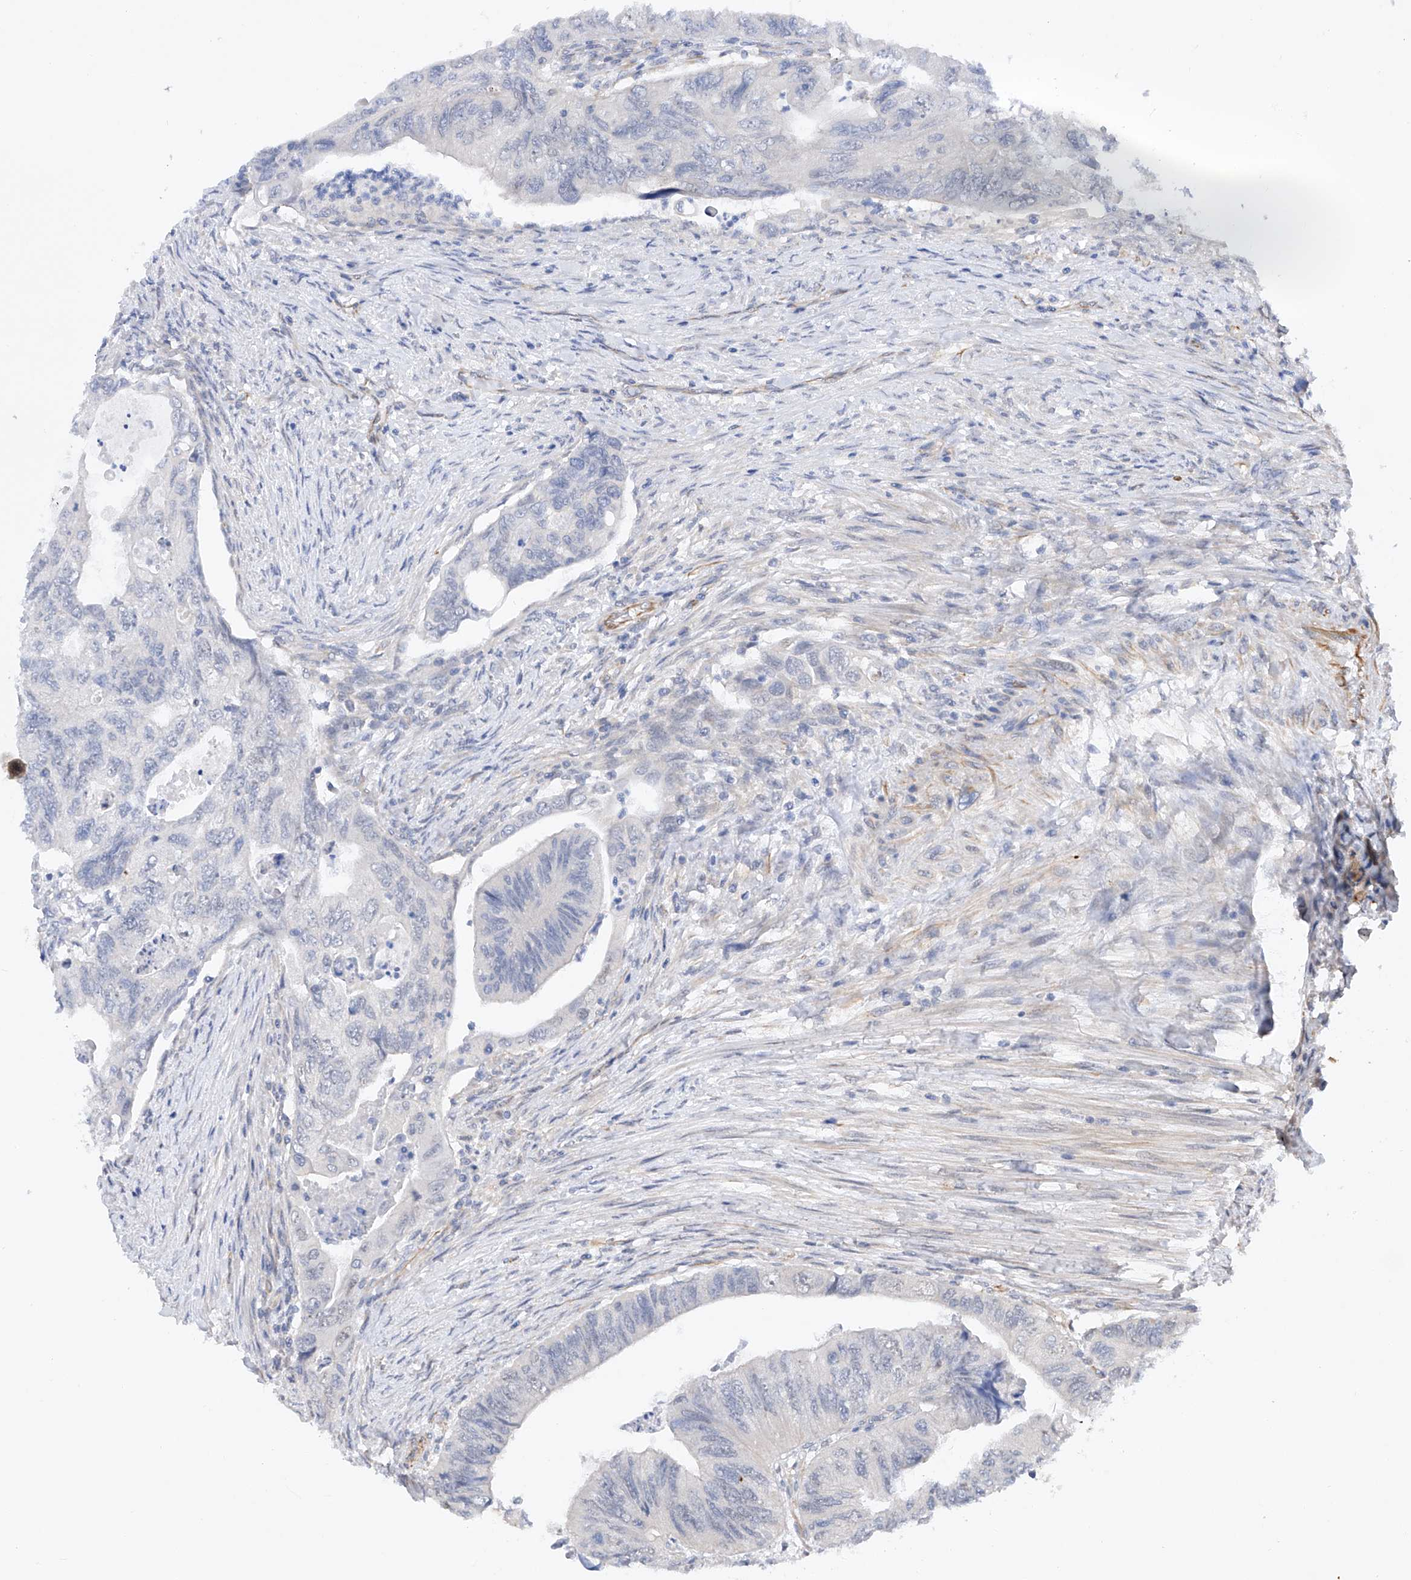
{"staining": {"intensity": "negative", "quantity": "none", "location": "none"}, "tissue": "colorectal cancer", "cell_type": "Tumor cells", "image_type": "cancer", "snomed": [{"axis": "morphology", "description": "Adenocarcinoma, NOS"}, {"axis": "topography", "description": "Rectum"}], "caption": "This is a histopathology image of immunohistochemistry staining of colorectal cancer, which shows no expression in tumor cells.", "gene": "AMD1", "patient": {"sex": "male", "age": 63}}